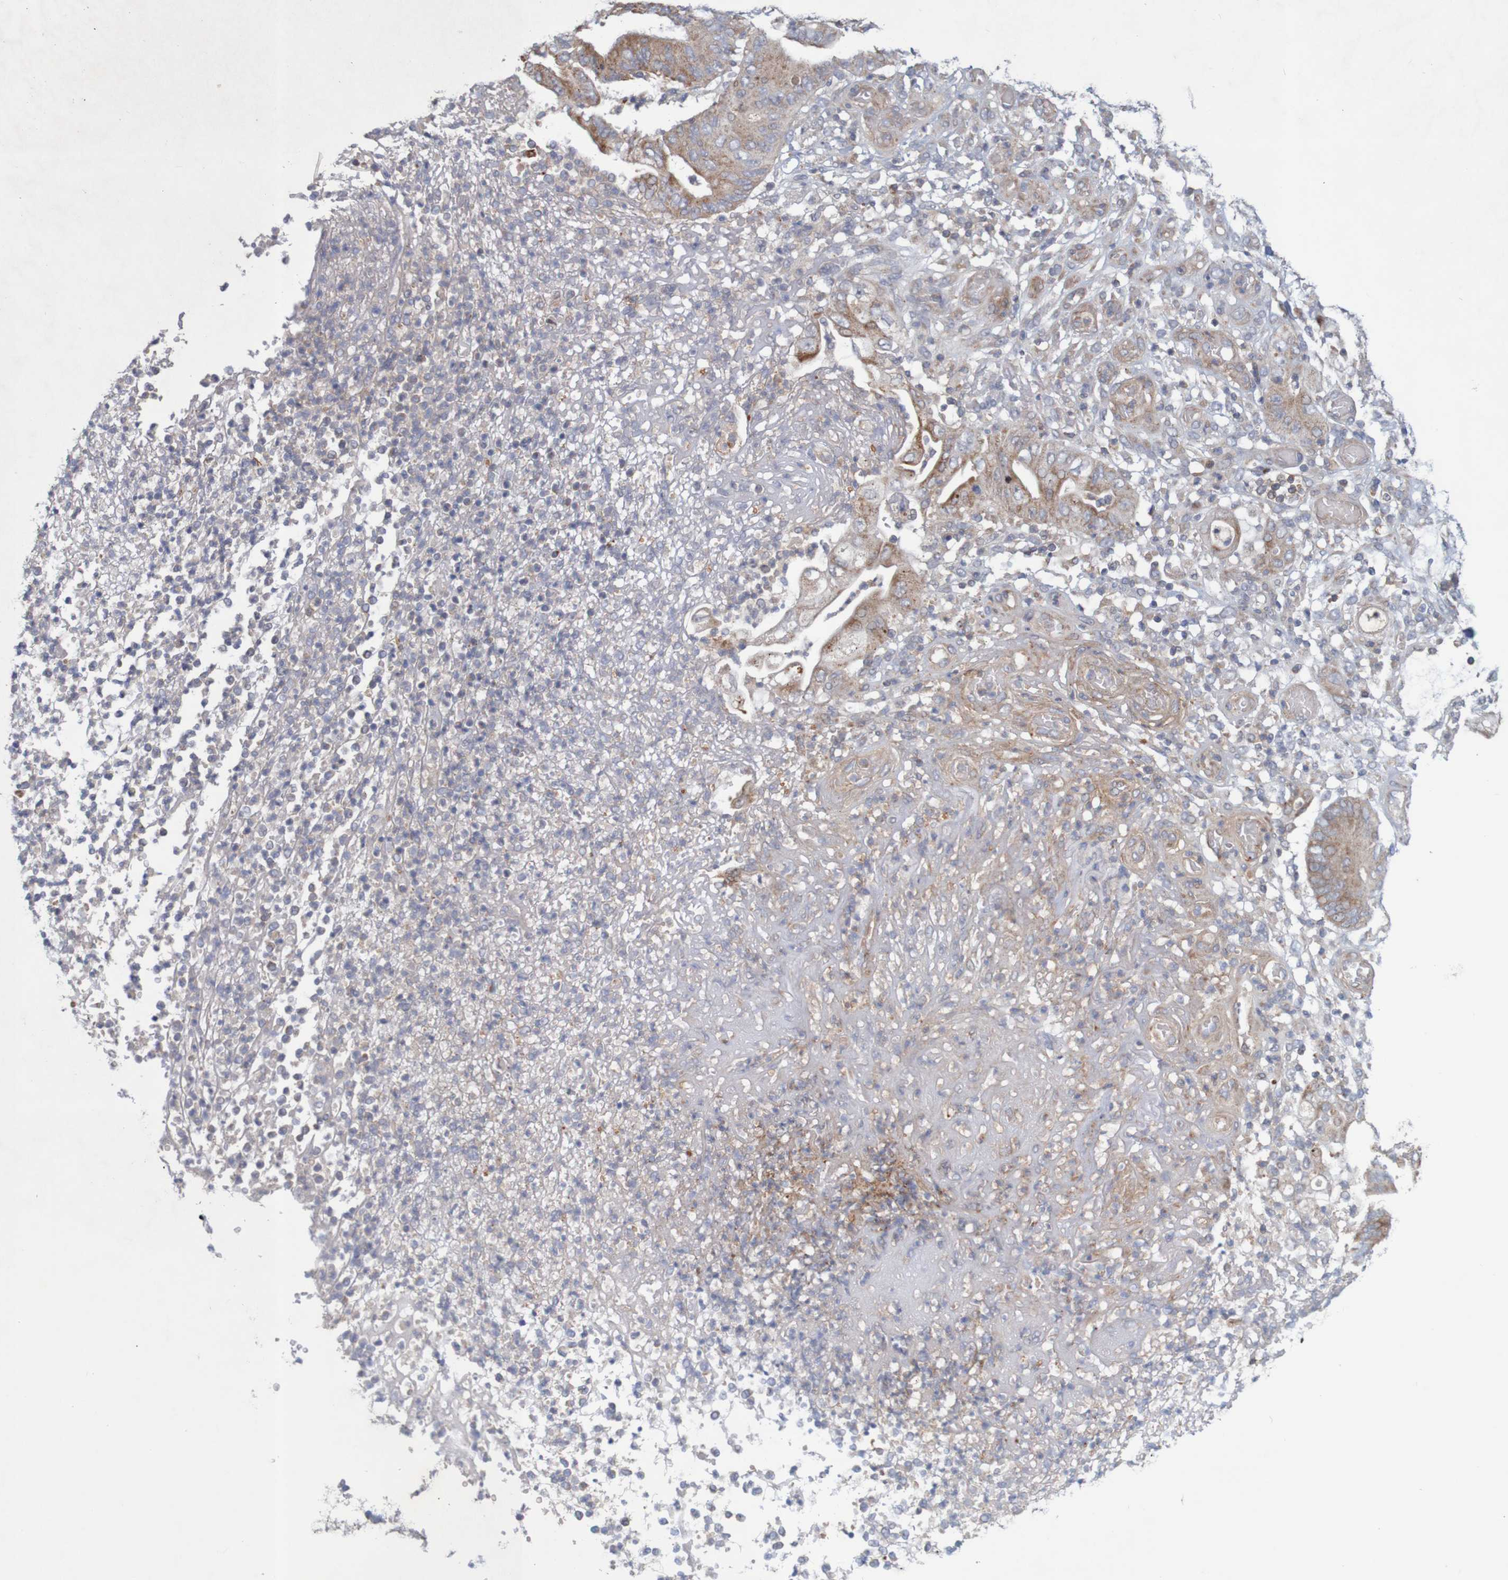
{"staining": {"intensity": "moderate", "quantity": ">75%", "location": "cytoplasmic/membranous"}, "tissue": "stomach cancer", "cell_type": "Tumor cells", "image_type": "cancer", "snomed": [{"axis": "morphology", "description": "Adenocarcinoma, NOS"}, {"axis": "topography", "description": "Stomach"}], "caption": "Brown immunohistochemical staining in human adenocarcinoma (stomach) demonstrates moderate cytoplasmic/membranous positivity in approximately >75% of tumor cells.", "gene": "NAV2", "patient": {"sex": "female", "age": 73}}